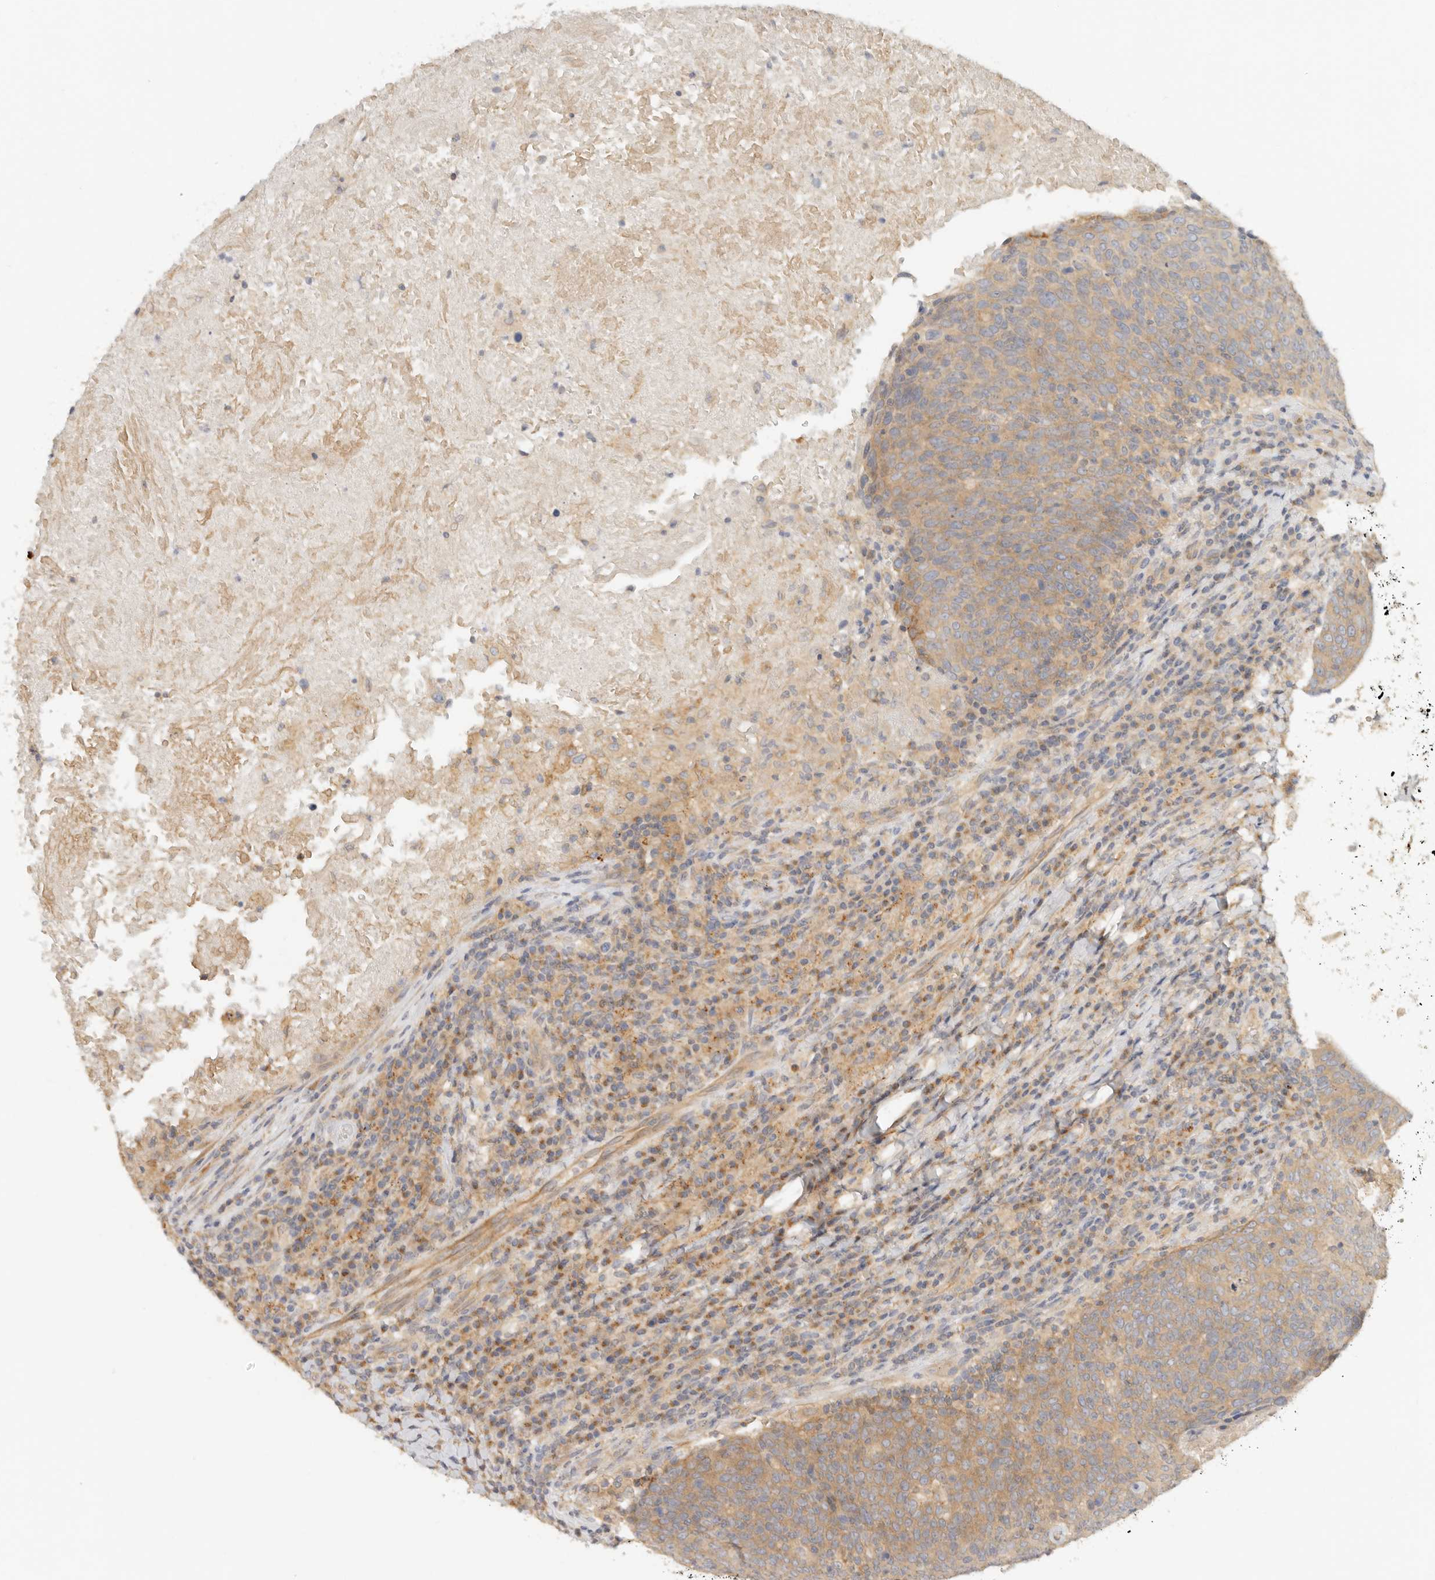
{"staining": {"intensity": "moderate", "quantity": "25%-75%", "location": "cytoplasmic/membranous"}, "tissue": "head and neck cancer", "cell_type": "Tumor cells", "image_type": "cancer", "snomed": [{"axis": "morphology", "description": "Squamous cell carcinoma, NOS"}, {"axis": "morphology", "description": "Squamous cell carcinoma, metastatic, NOS"}, {"axis": "topography", "description": "Lymph node"}, {"axis": "topography", "description": "Head-Neck"}], "caption": "Immunohistochemistry (IHC) (DAB (3,3'-diaminobenzidine)) staining of head and neck cancer (squamous cell carcinoma) displays moderate cytoplasmic/membranous protein expression in about 25%-75% of tumor cells.", "gene": "HECTD3", "patient": {"sex": "male", "age": 62}}